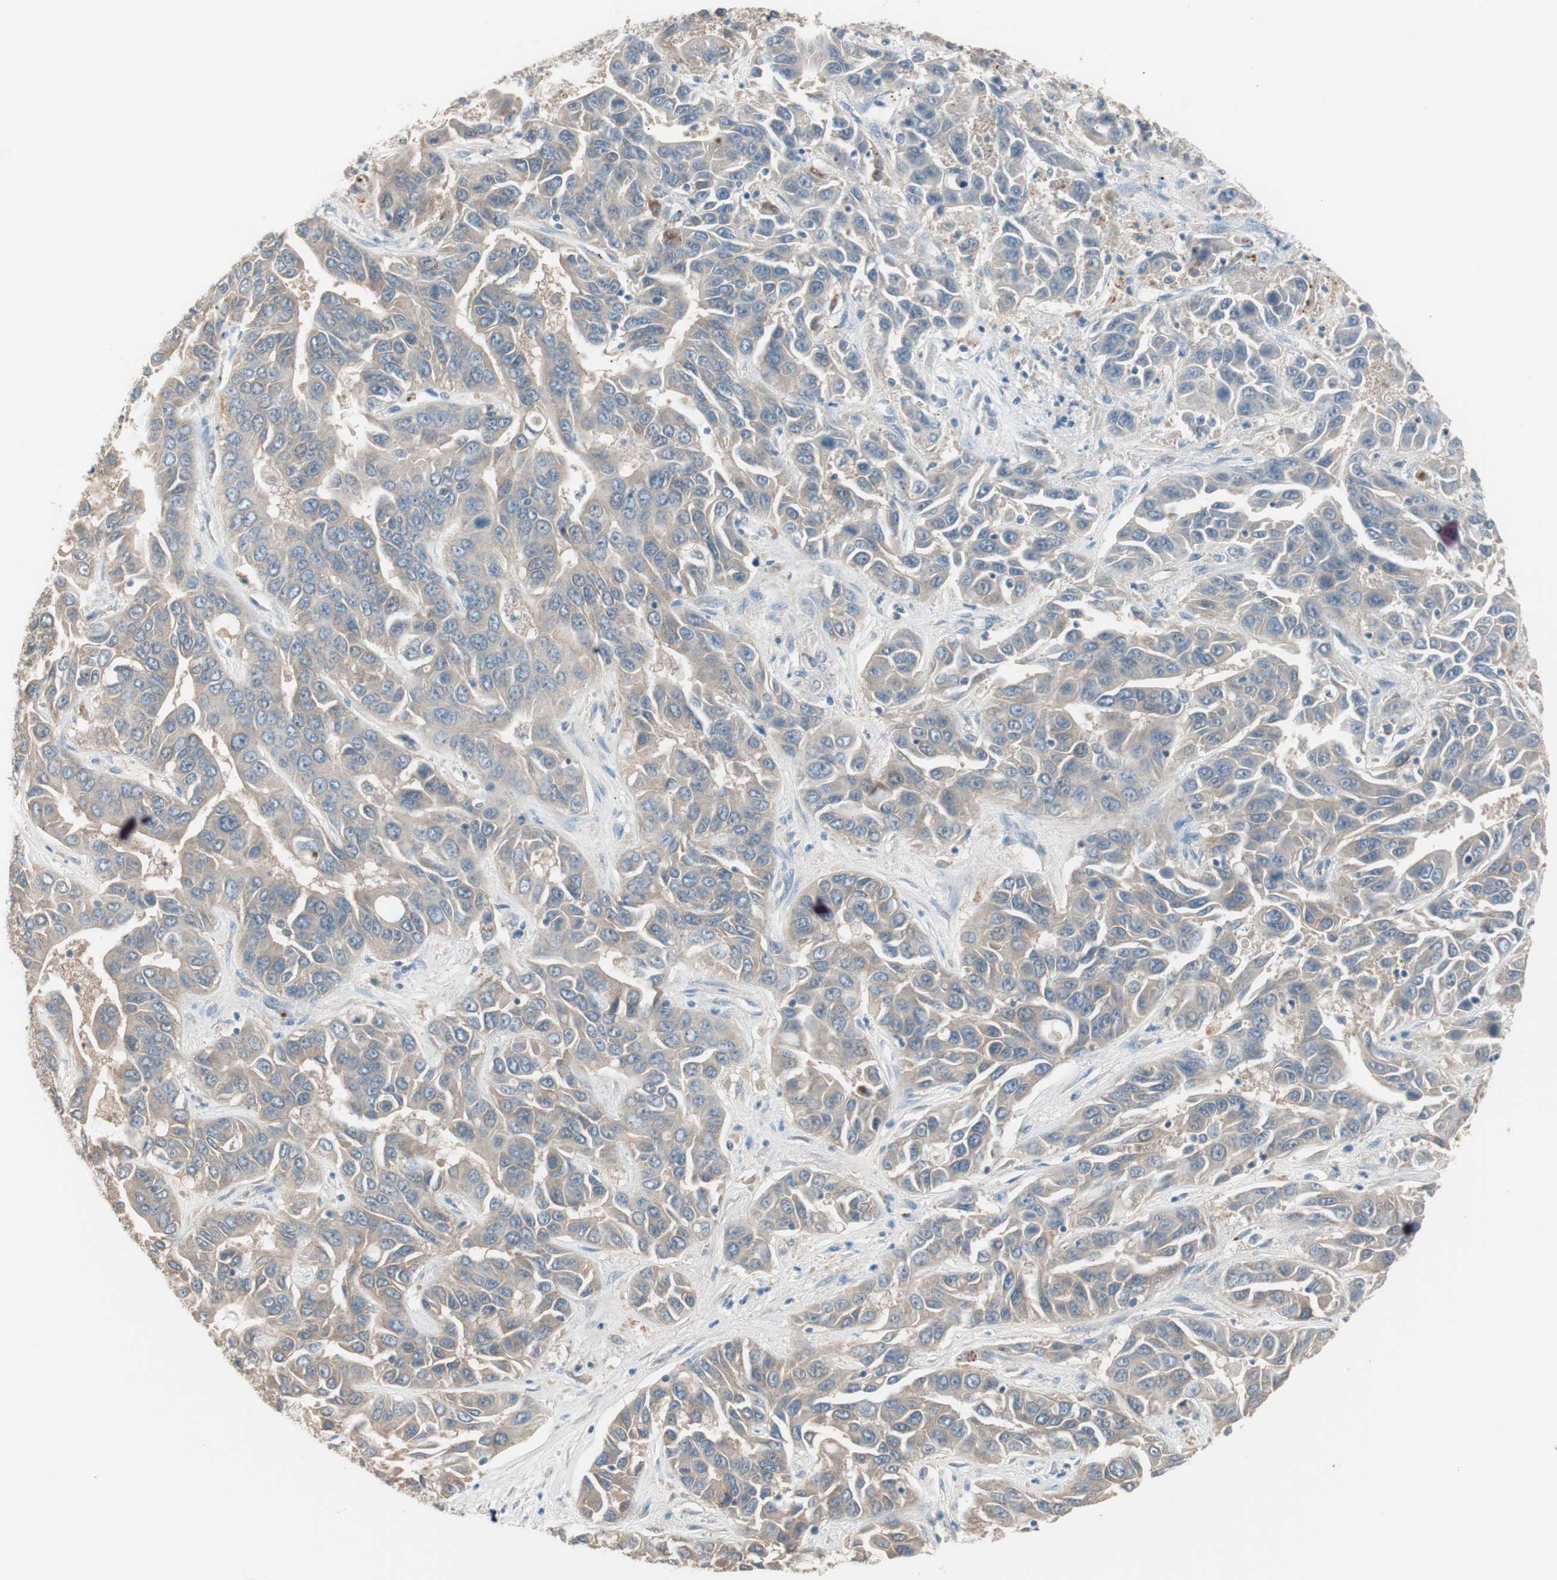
{"staining": {"intensity": "weak", "quantity": ">75%", "location": "cytoplasmic/membranous"}, "tissue": "liver cancer", "cell_type": "Tumor cells", "image_type": "cancer", "snomed": [{"axis": "morphology", "description": "Cholangiocarcinoma"}, {"axis": "topography", "description": "Liver"}], "caption": "A low amount of weak cytoplasmic/membranous positivity is identified in about >75% of tumor cells in liver cancer tissue. (brown staining indicates protein expression, while blue staining denotes nuclei).", "gene": "KHK", "patient": {"sex": "female", "age": 52}}